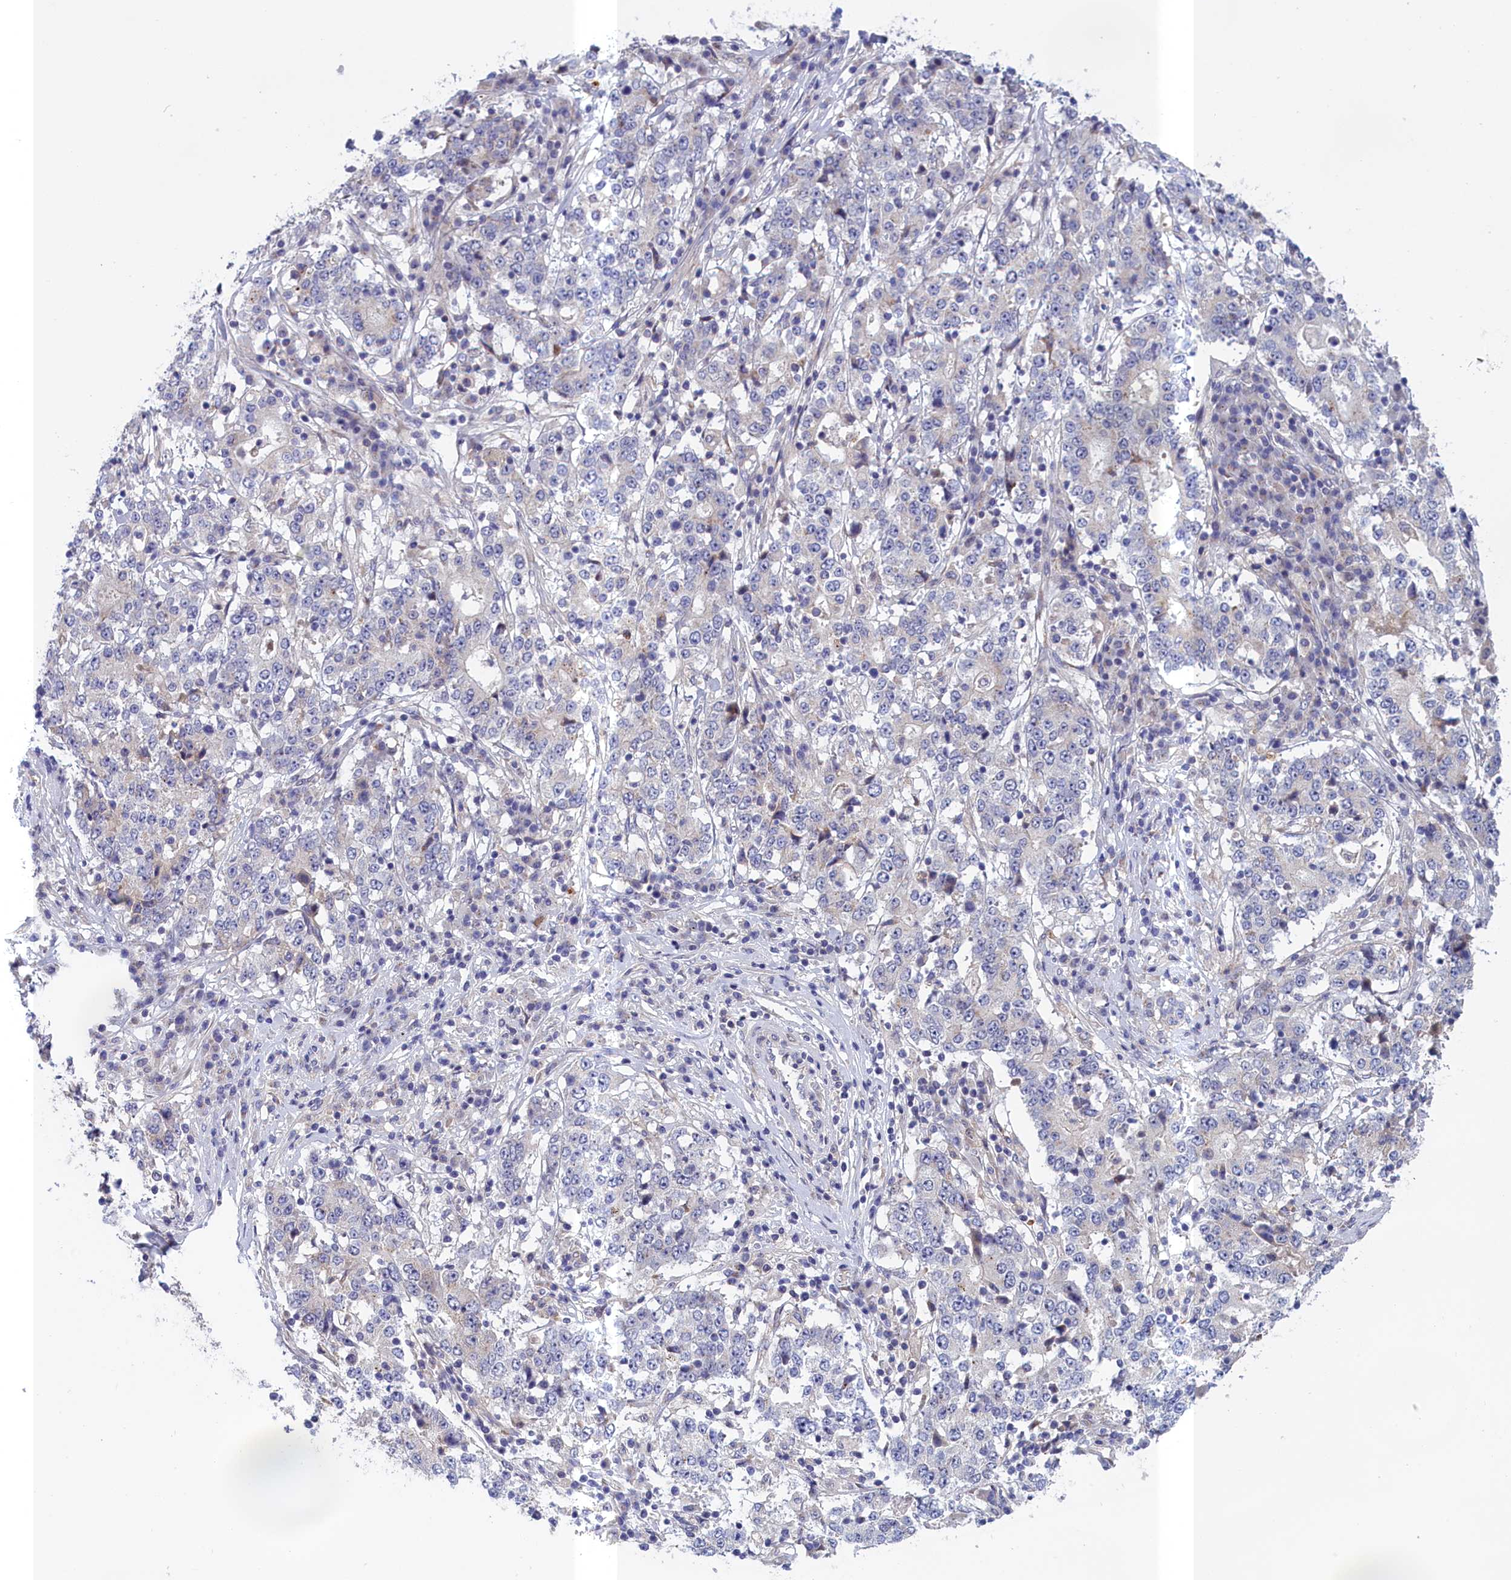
{"staining": {"intensity": "negative", "quantity": "none", "location": "none"}, "tissue": "stomach cancer", "cell_type": "Tumor cells", "image_type": "cancer", "snomed": [{"axis": "morphology", "description": "Adenocarcinoma, NOS"}, {"axis": "topography", "description": "Stomach"}], "caption": "Immunohistochemistry (IHC) image of neoplastic tissue: stomach adenocarcinoma stained with DAB exhibits no significant protein positivity in tumor cells.", "gene": "IGFALS", "patient": {"sex": "male", "age": 59}}